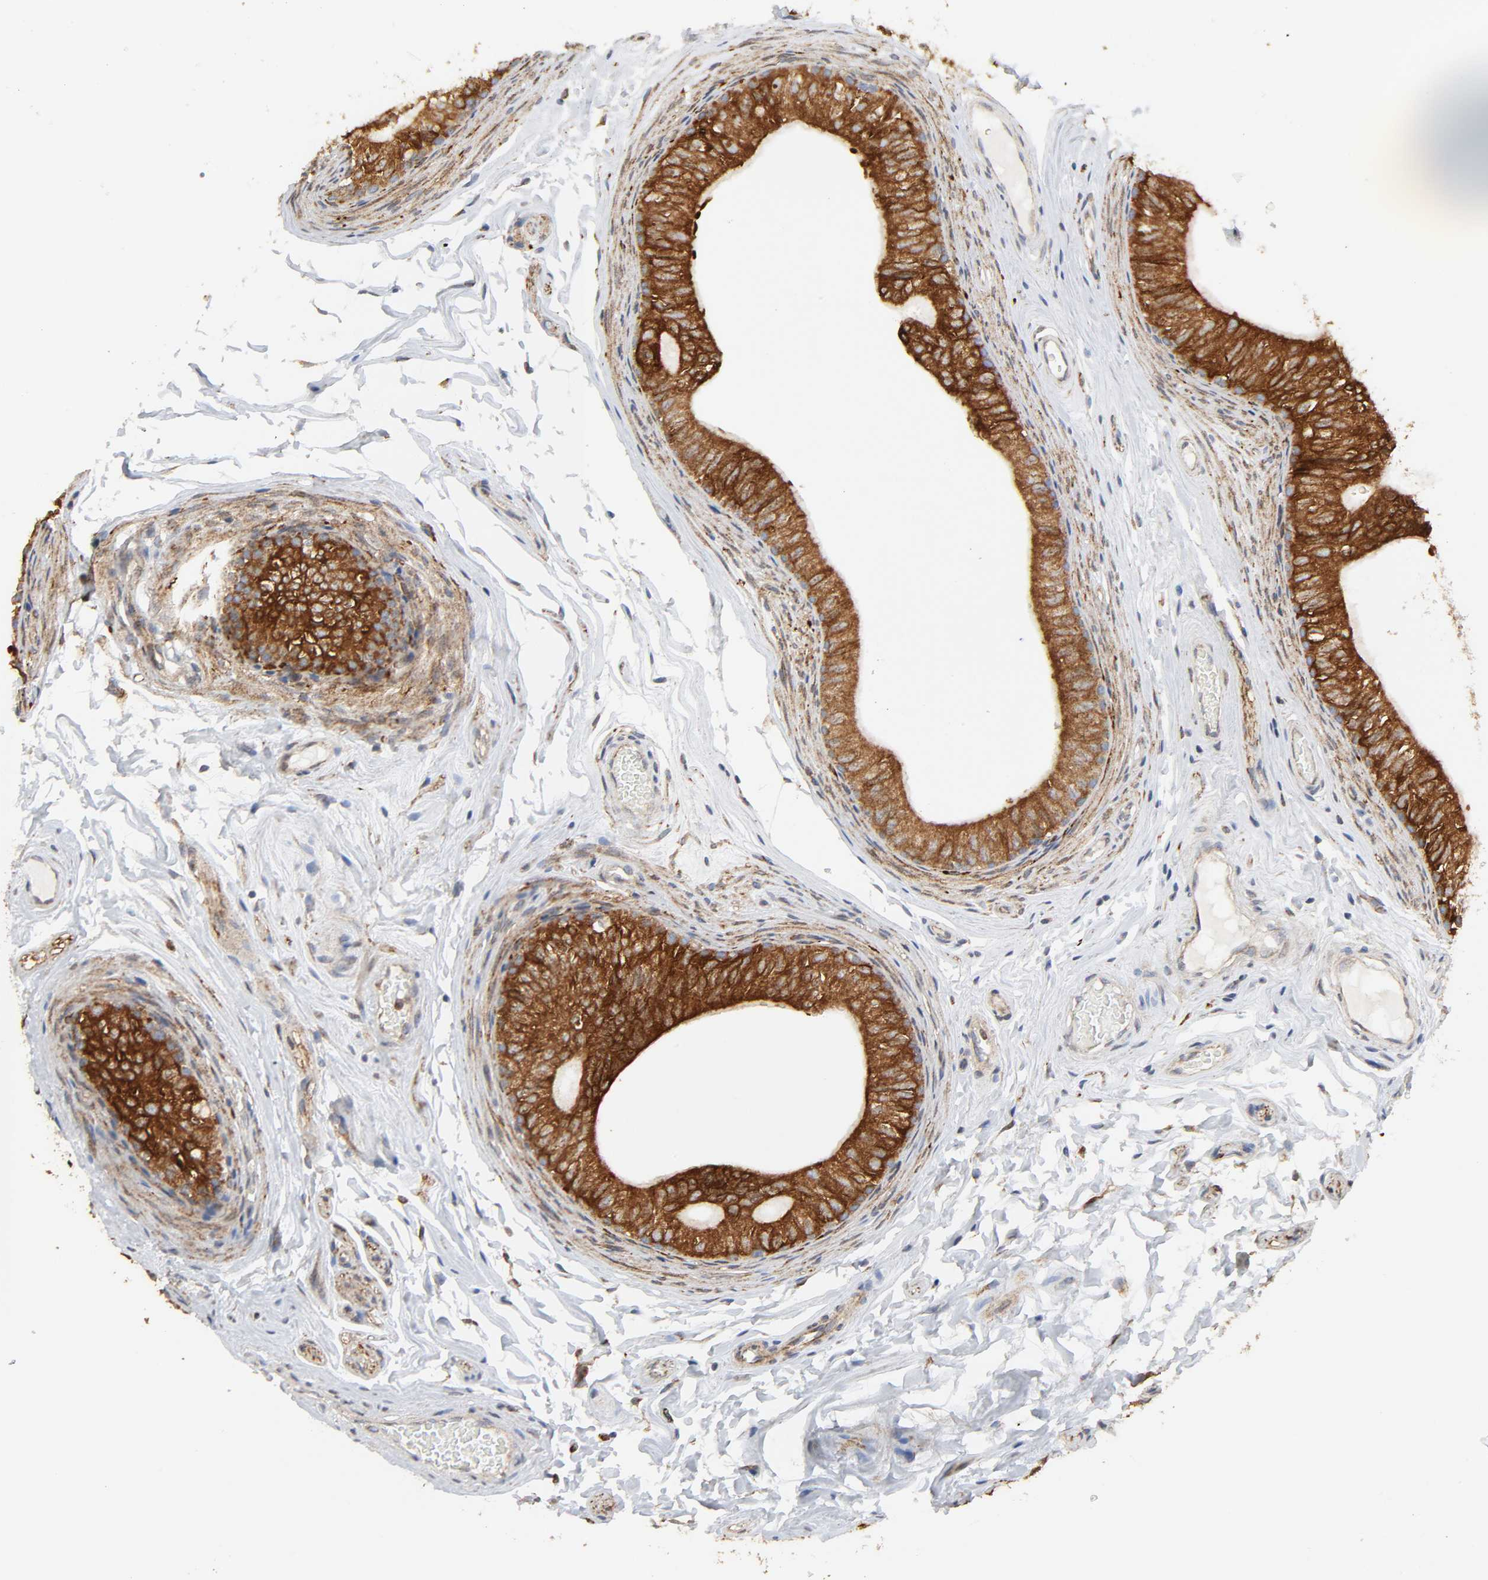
{"staining": {"intensity": "strong", "quantity": ">75%", "location": "cytoplasmic/membranous"}, "tissue": "epididymis", "cell_type": "Glandular cells", "image_type": "normal", "snomed": [{"axis": "morphology", "description": "Normal tissue, NOS"}, {"axis": "topography", "description": "Testis"}, {"axis": "topography", "description": "Epididymis"}], "caption": "The photomicrograph exhibits immunohistochemical staining of benign epididymis. There is strong cytoplasmic/membranous staining is present in approximately >75% of glandular cells.", "gene": "POR", "patient": {"sex": "male", "age": 36}}